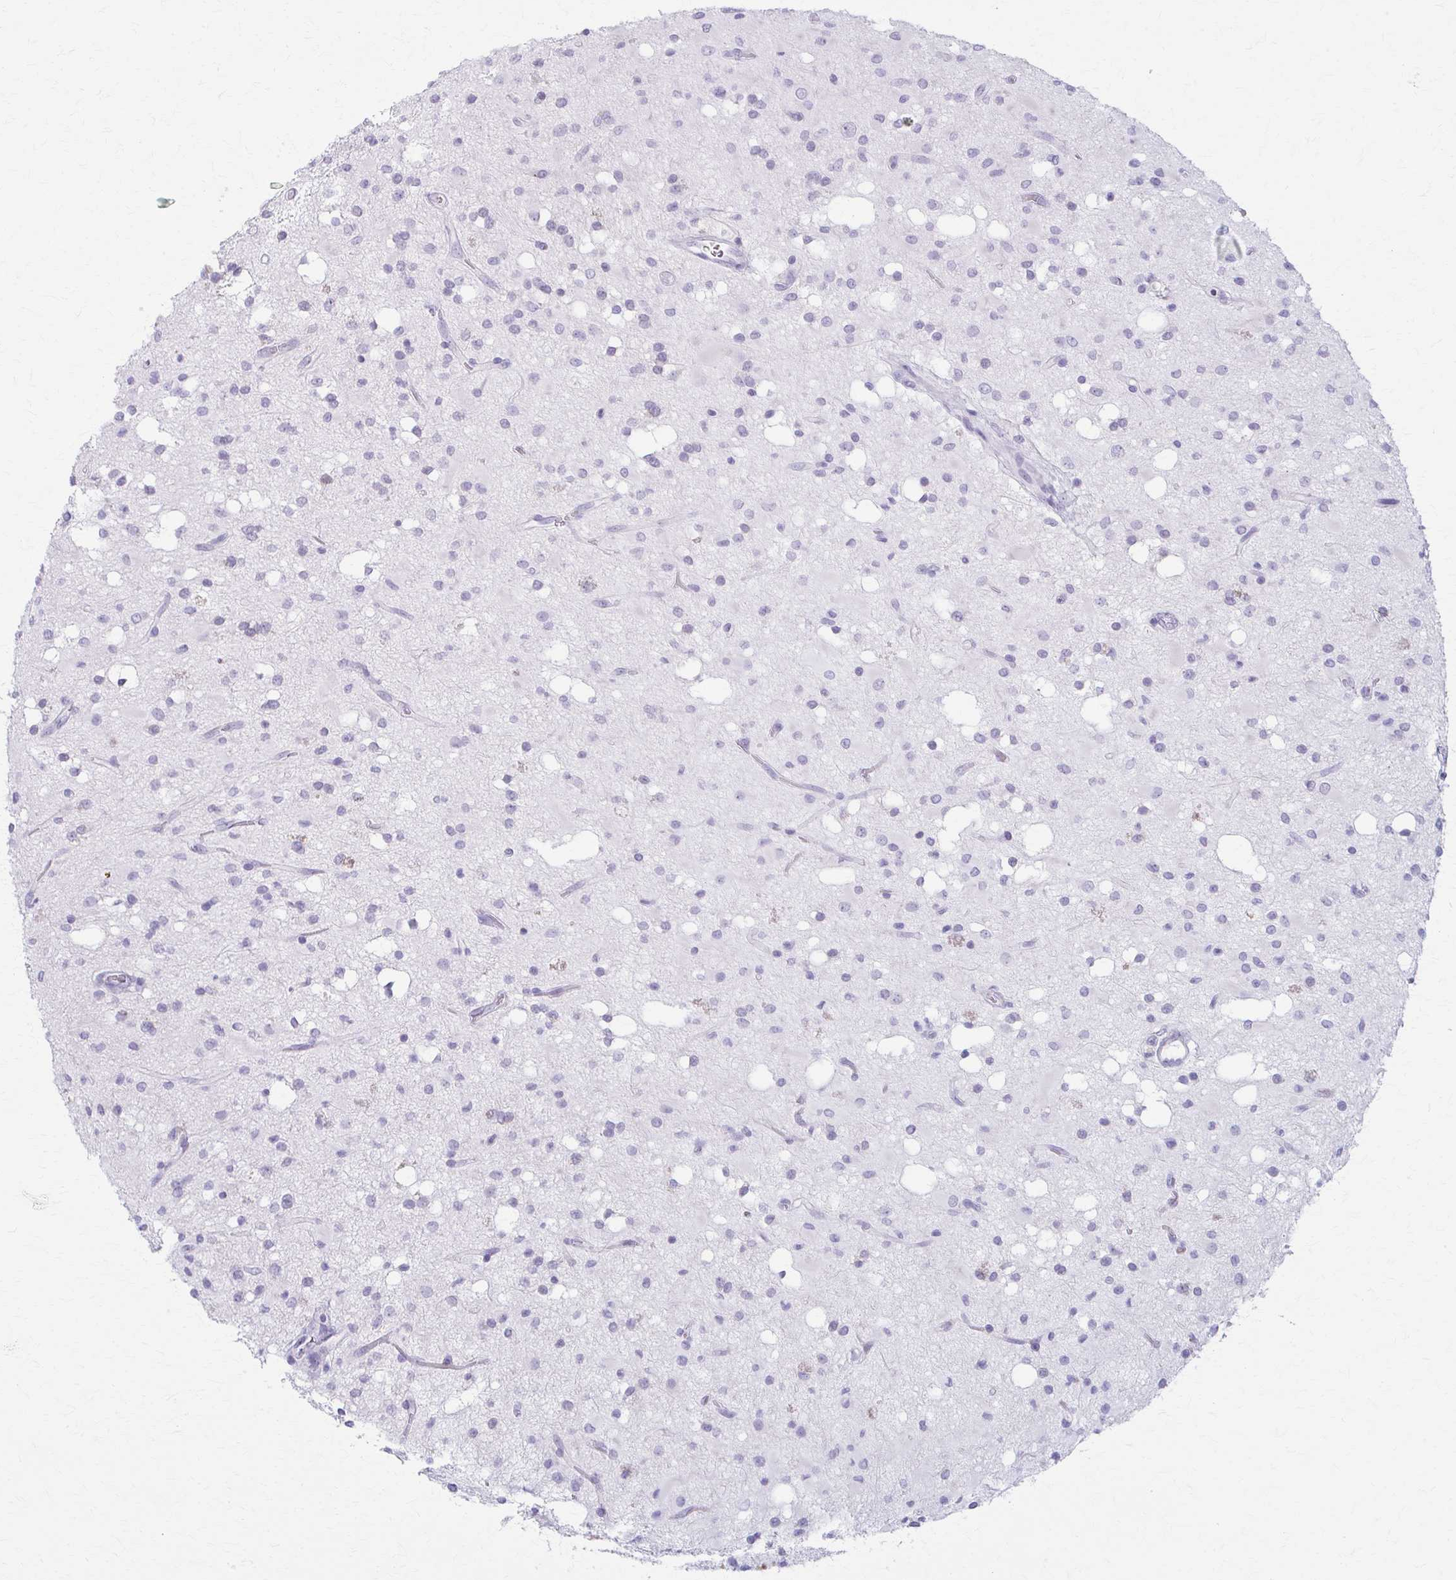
{"staining": {"intensity": "negative", "quantity": "none", "location": "none"}, "tissue": "glioma", "cell_type": "Tumor cells", "image_type": "cancer", "snomed": [{"axis": "morphology", "description": "Glioma, malignant, Low grade"}, {"axis": "topography", "description": "Brain"}], "caption": "Protein analysis of malignant glioma (low-grade) demonstrates no significant positivity in tumor cells.", "gene": "LDLRAP1", "patient": {"sex": "female", "age": 33}}